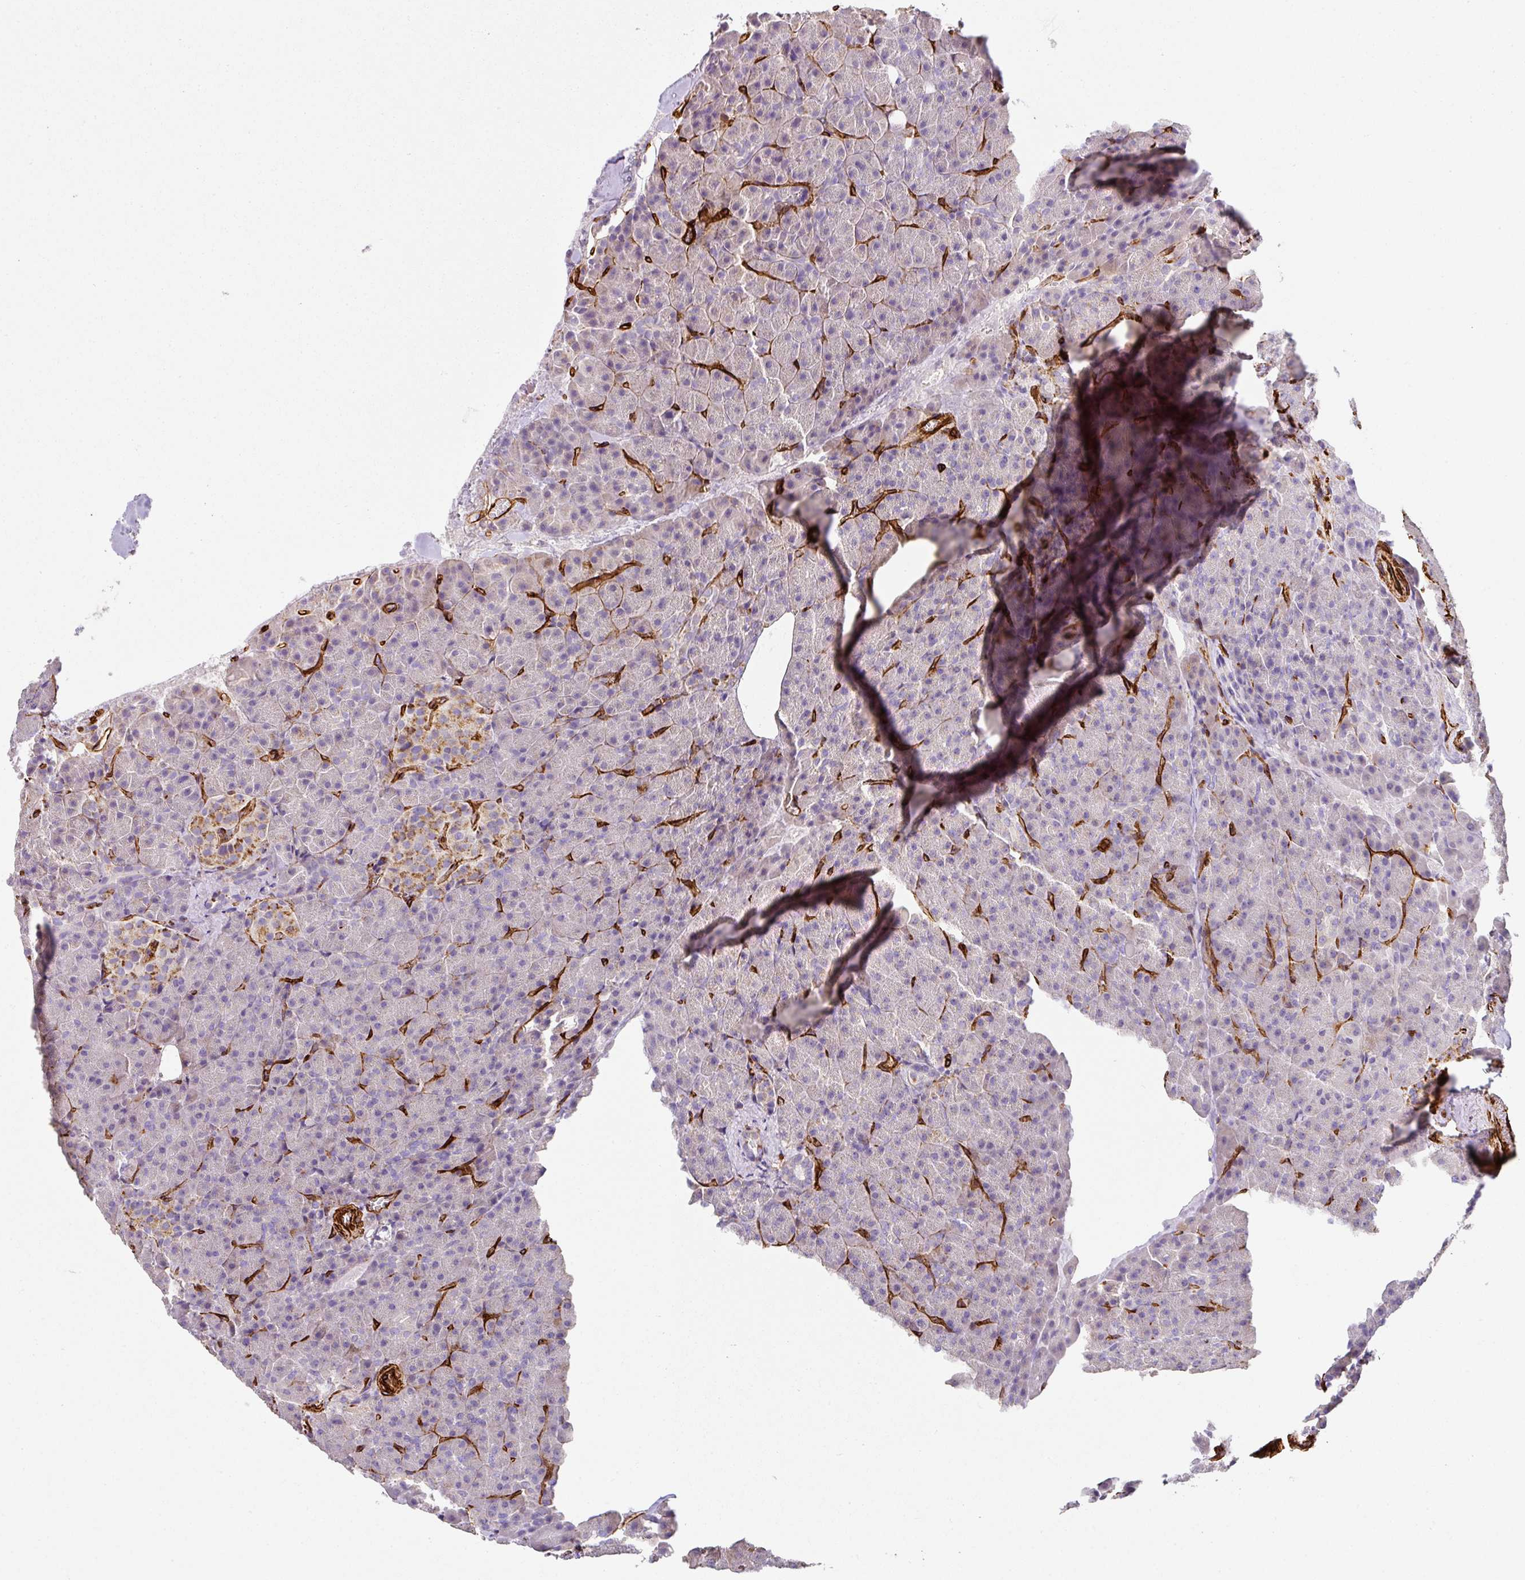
{"staining": {"intensity": "negative", "quantity": "none", "location": "none"}, "tissue": "pancreas", "cell_type": "Exocrine glandular cells", "image_type": "normal", "snomed": [{"axis": "morphology", "description": "Normal tissue, NOS"}, {"axis": "topography", "description": "Pancreas"}], "caption": "DAB (3,3'-diaminobenzidine) immunohistochemical staining of unremarkable human pancreas displays no significant staining in exocrine glandular cells. (Brightfield microscopy of DAB (3,3'-diaminobenzidine) IHC at high magnification).", "gene": "SLC25A17", "patient": {"sex": "female", "age": 74}}